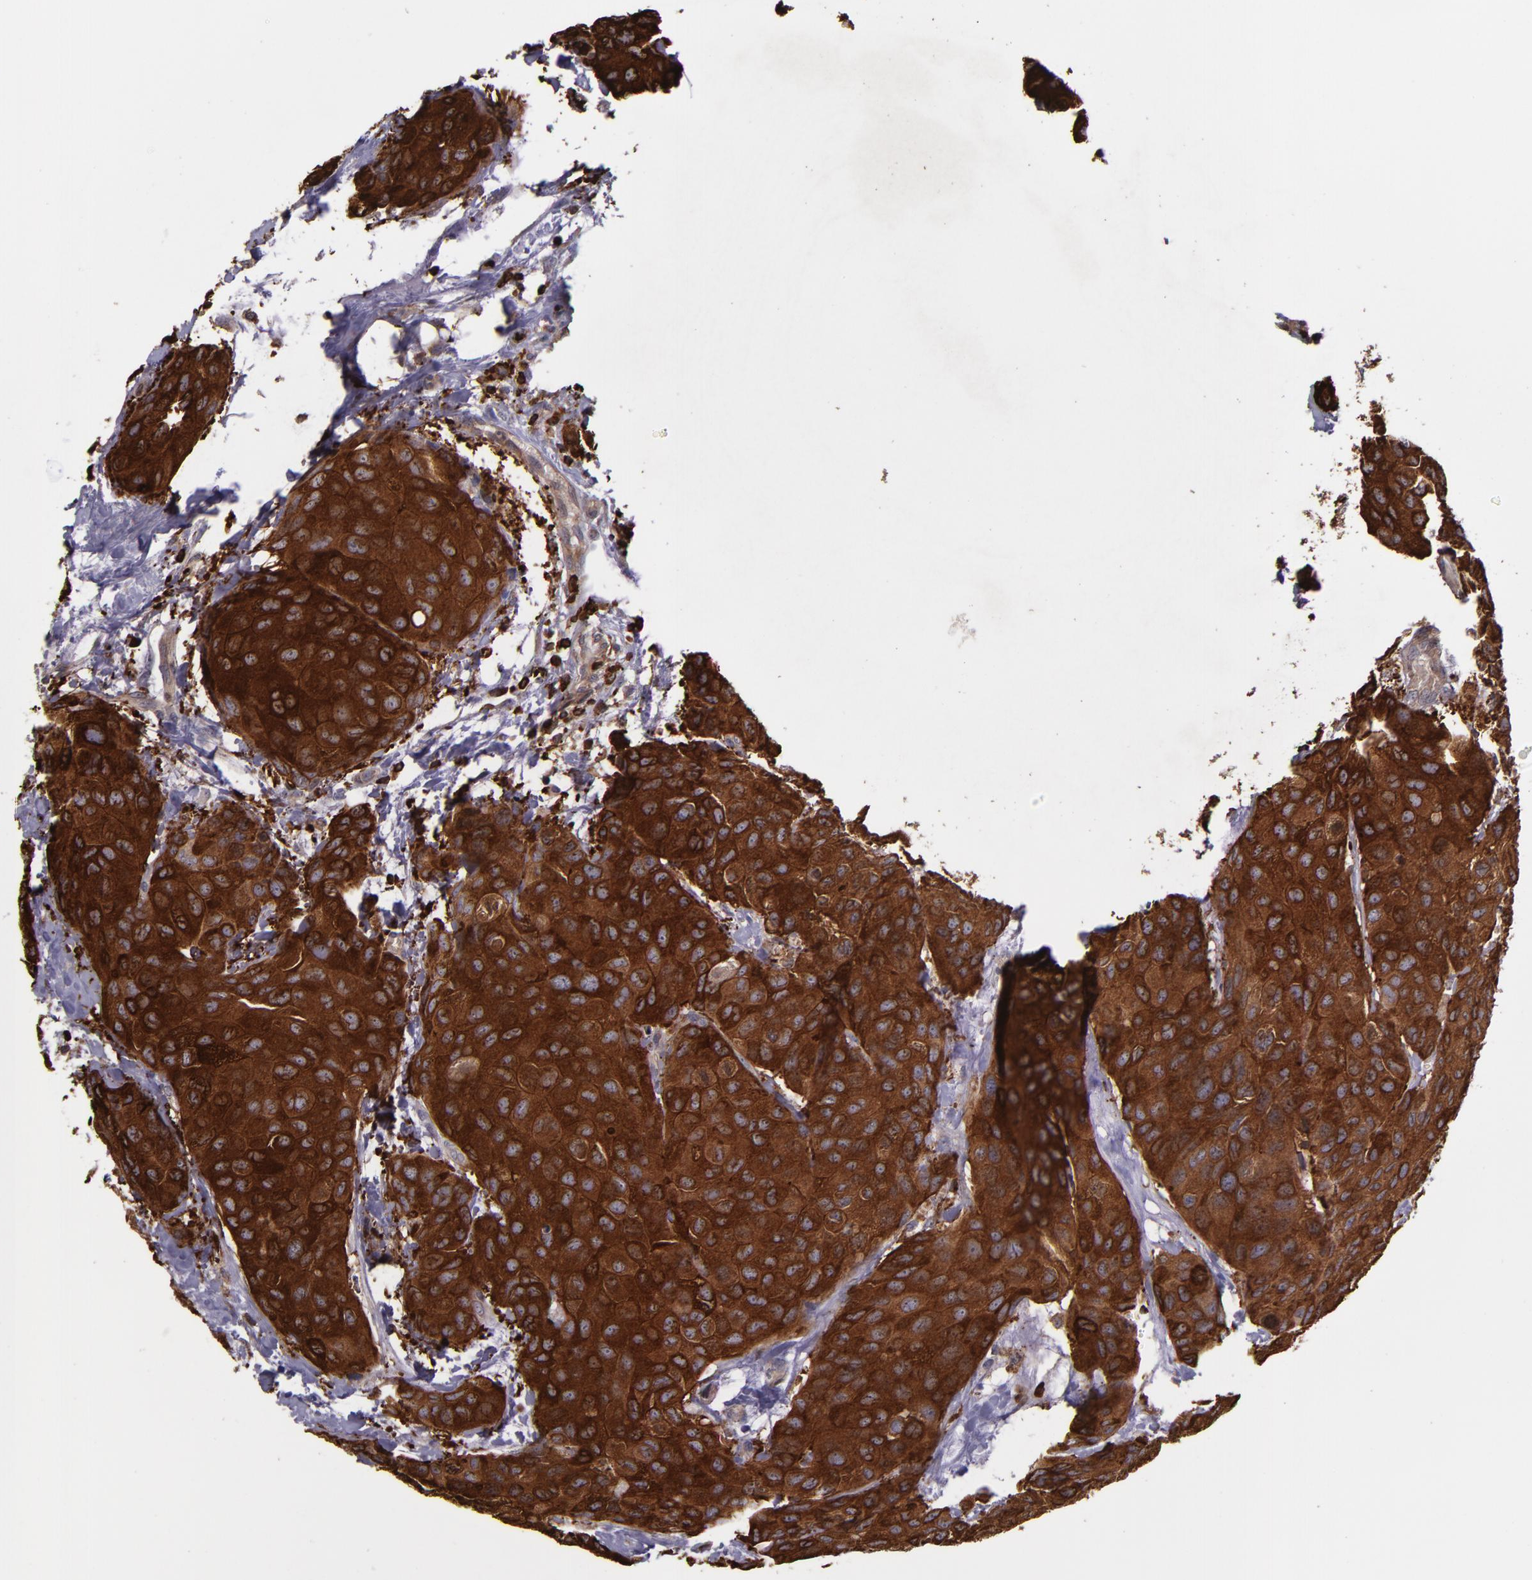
{"staining": {"intensity": "strong", "quantity": ">75%", "location": "cytoplasmic/membranous"}, "tissue": "breast cancer", "cell_type": "Tumor cells", "image_type": "cancer", "snomed": [{"axis": "morphology", "description": "Duct carcinoma"}, {"axis": "topography", "description": "Breast"}], "caption": "Immunohistochemical staining of intraductal carcinoma (breast) reveals strong cytoplasmic/membranous protein staining in about >75% of tumor cells.", "gene": "SLC9A3R1", "patient": {"sex": "female", "age": 68}}